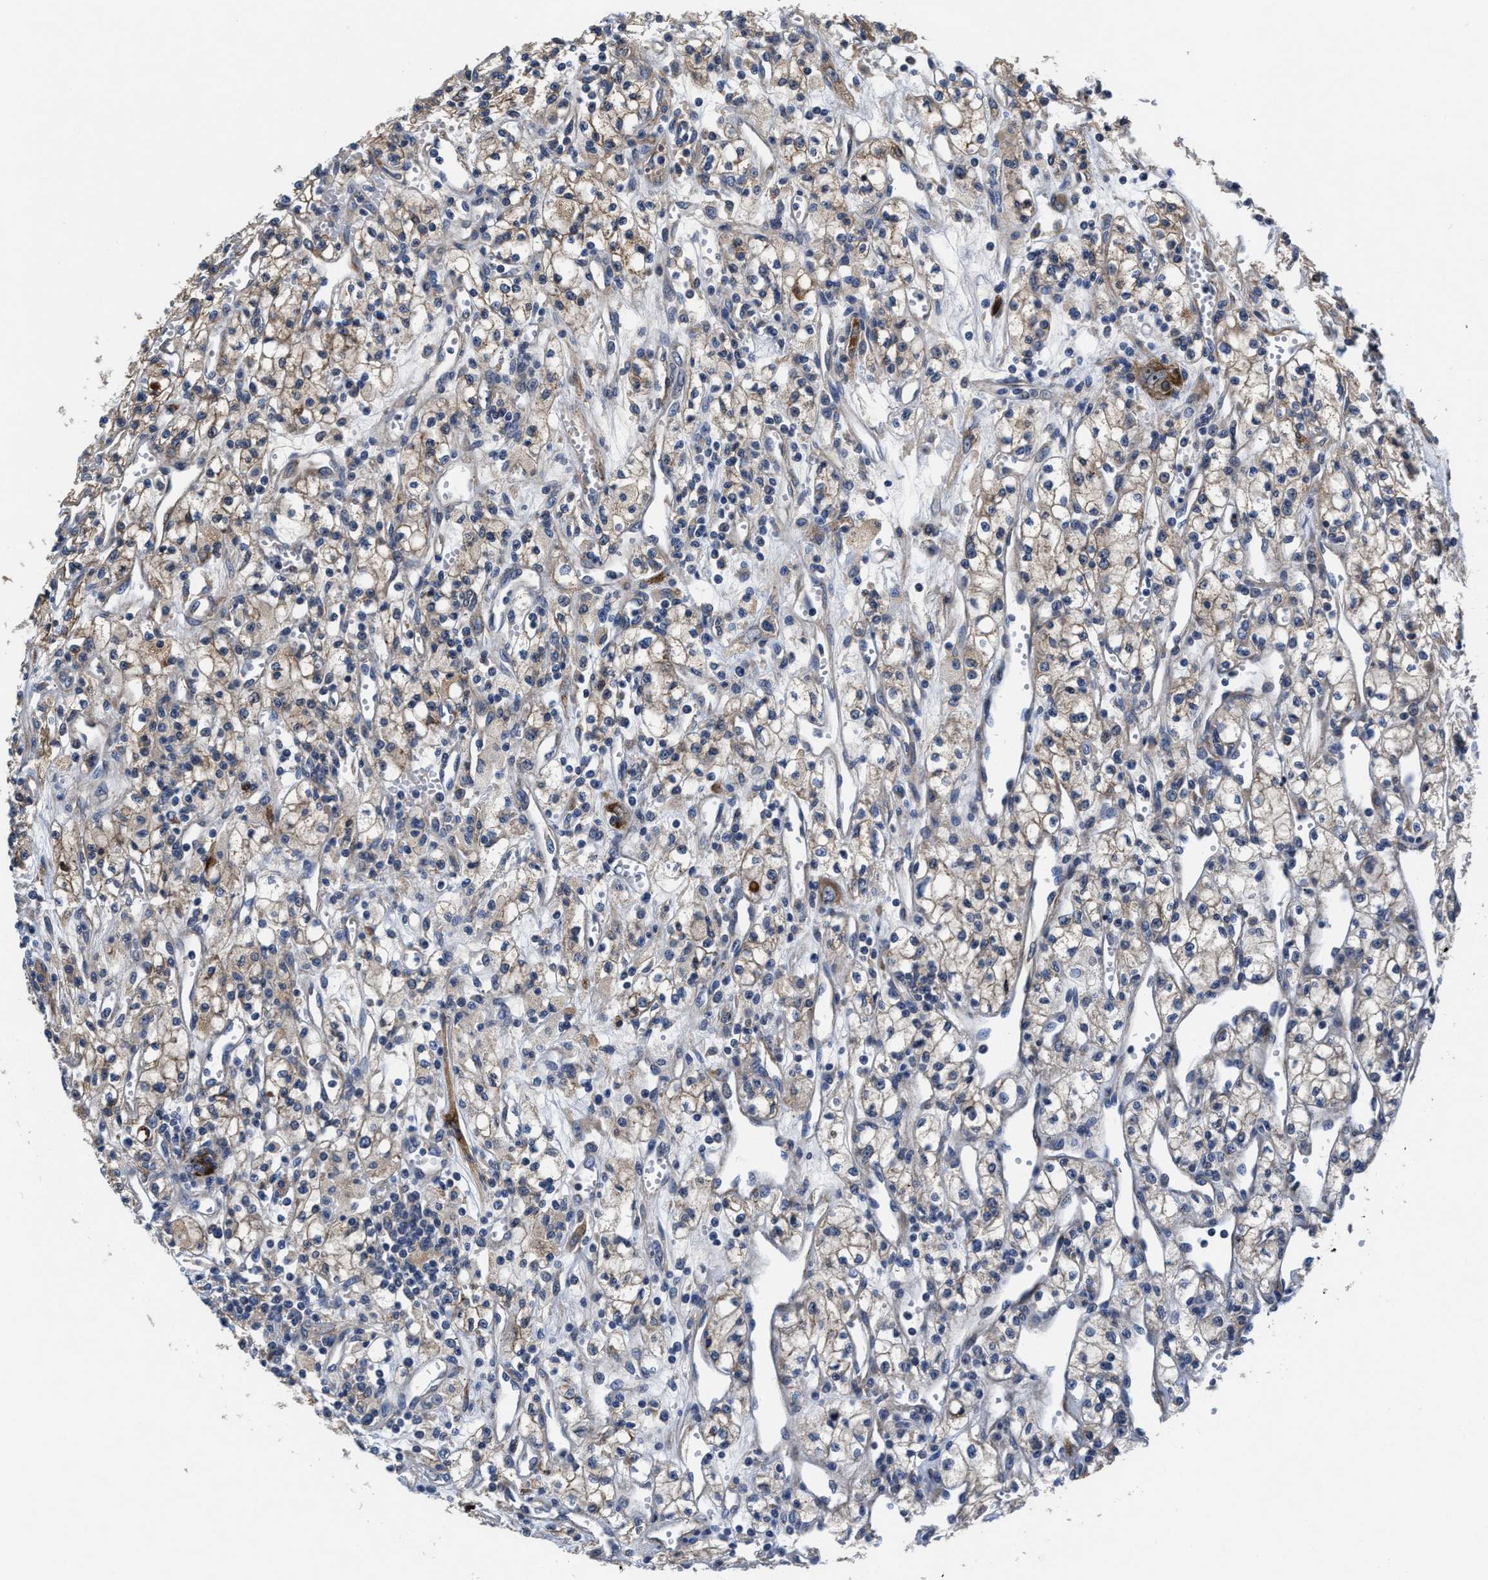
{"staining": {"intensity": "weak", "quantity": ">75%", "location": "cytoplasmic/membranous"}, "tissue": "renal cancer", "cell_type": "Tumor cells", "image_type": "cancer", "snomed": [{"axis": "morphology", "description": "Adenocarcinoma, NOS"}, {"axis": "topography", "description": "Kidney"}], "caption": "Protein analysis of renal cancer tissue demonstrates weak cytoplasmic/membranous expression in approximately >75% of tumor cells.", "gene": "SLC12A2", "patient": {"sex": "male", "age": 59}}